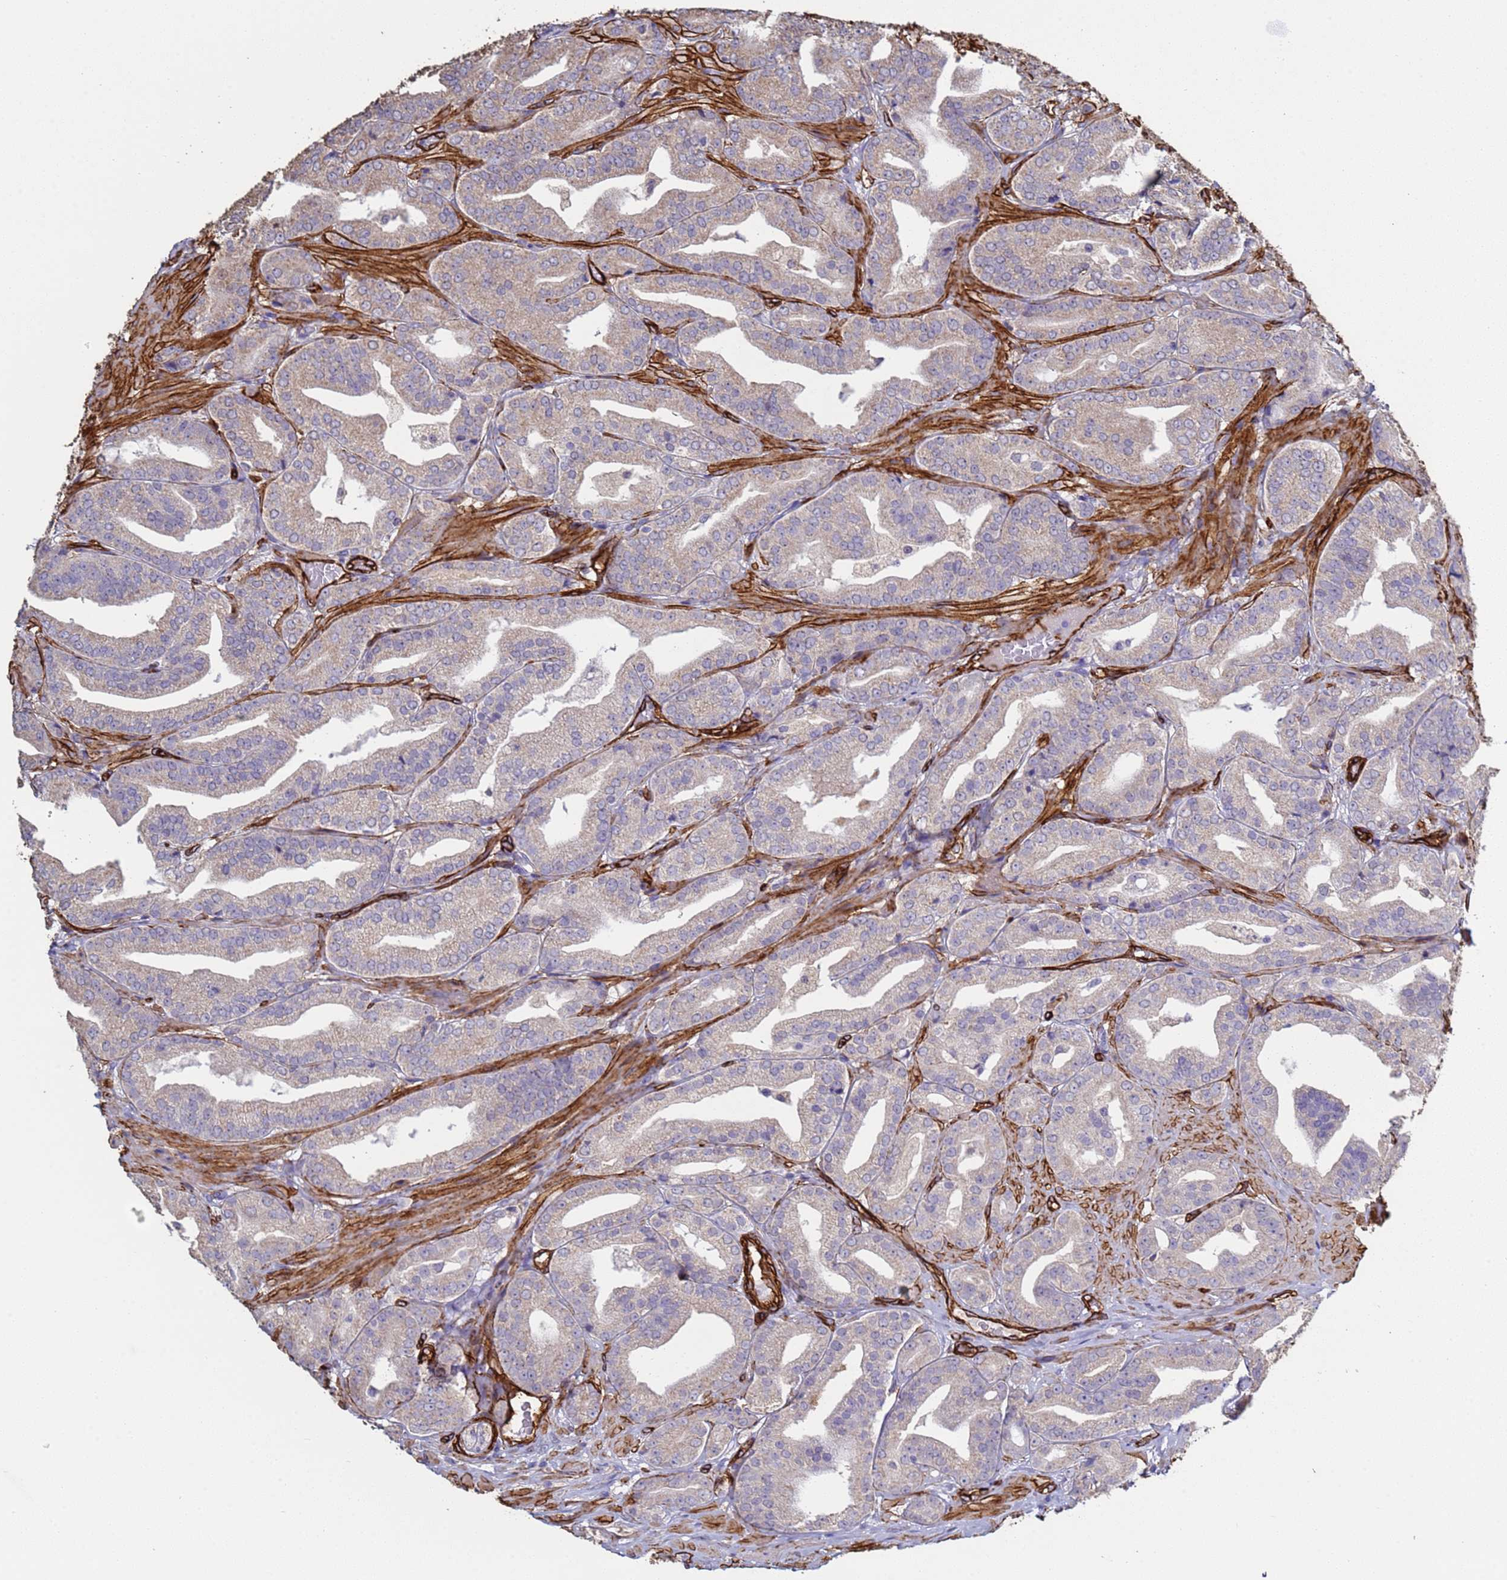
{"staining": {"intensity": "weak", "quantity": "25%-75%", "location": "cytoplasmic/membranous"}, "tissue": "prostate cancer", "cell_type": "Tumor cells", "image_type": "cancer", "snomed": [{"axis": "morphology", "description": "Adenocarcinoma, High grade"}, {"axis": "topography", "description": "Prostate"}], "caption": "Protein positivity by IHC demonstrates weak cytoplasmic/membranous staining in about 25%-75% of tumor cells in prostate high-grade adenocarcinoma.", "gene": "GASK1A", "patient": {"sex": "male", "age": 63}}